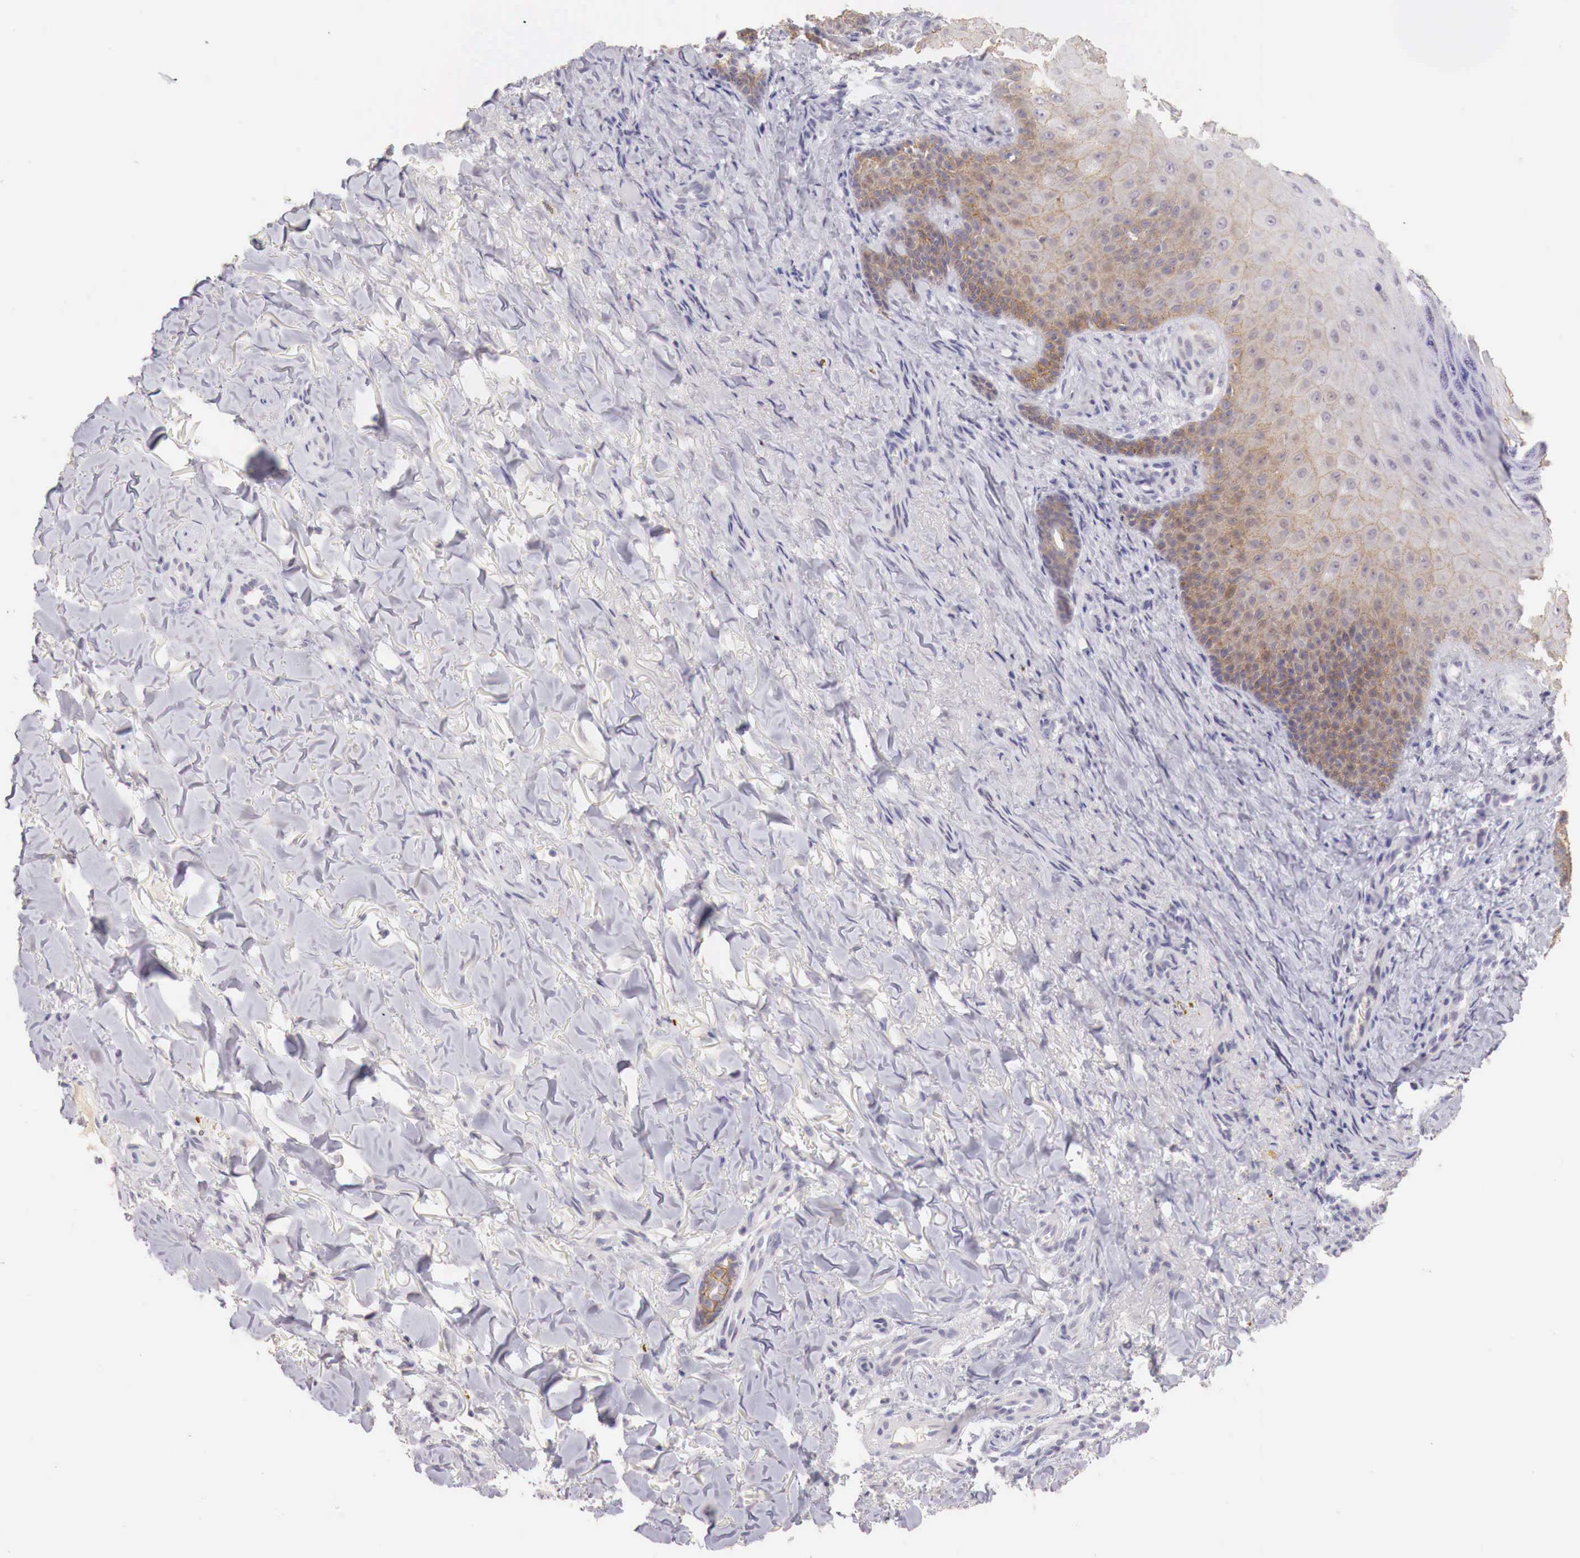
{"staining": {"intensity": "moderate", "quantity": "25%-75%", "location": "cytoplasmic/membranous"}, "tissue": "skin cancer", "cell_type": "Tumor cells", "image_type": "cancer", "snomed": [{"axis": "morphology", "description": "Normal tissue, NOS"}, {"axis": "morphology", "description": "Basal cell carcinoma"}, {"axis": "topography", "description": "Skin"}], "caption": "DAB (3,3'-diaminobenzidine) immunohistochemical staining of skin cancer exhibits moderate cytoplasmic/membranous protein expression in about 25%-75% of tumor cells.", "gene": "ITIH6", "patient": {"sex": "male", "age": 81}}